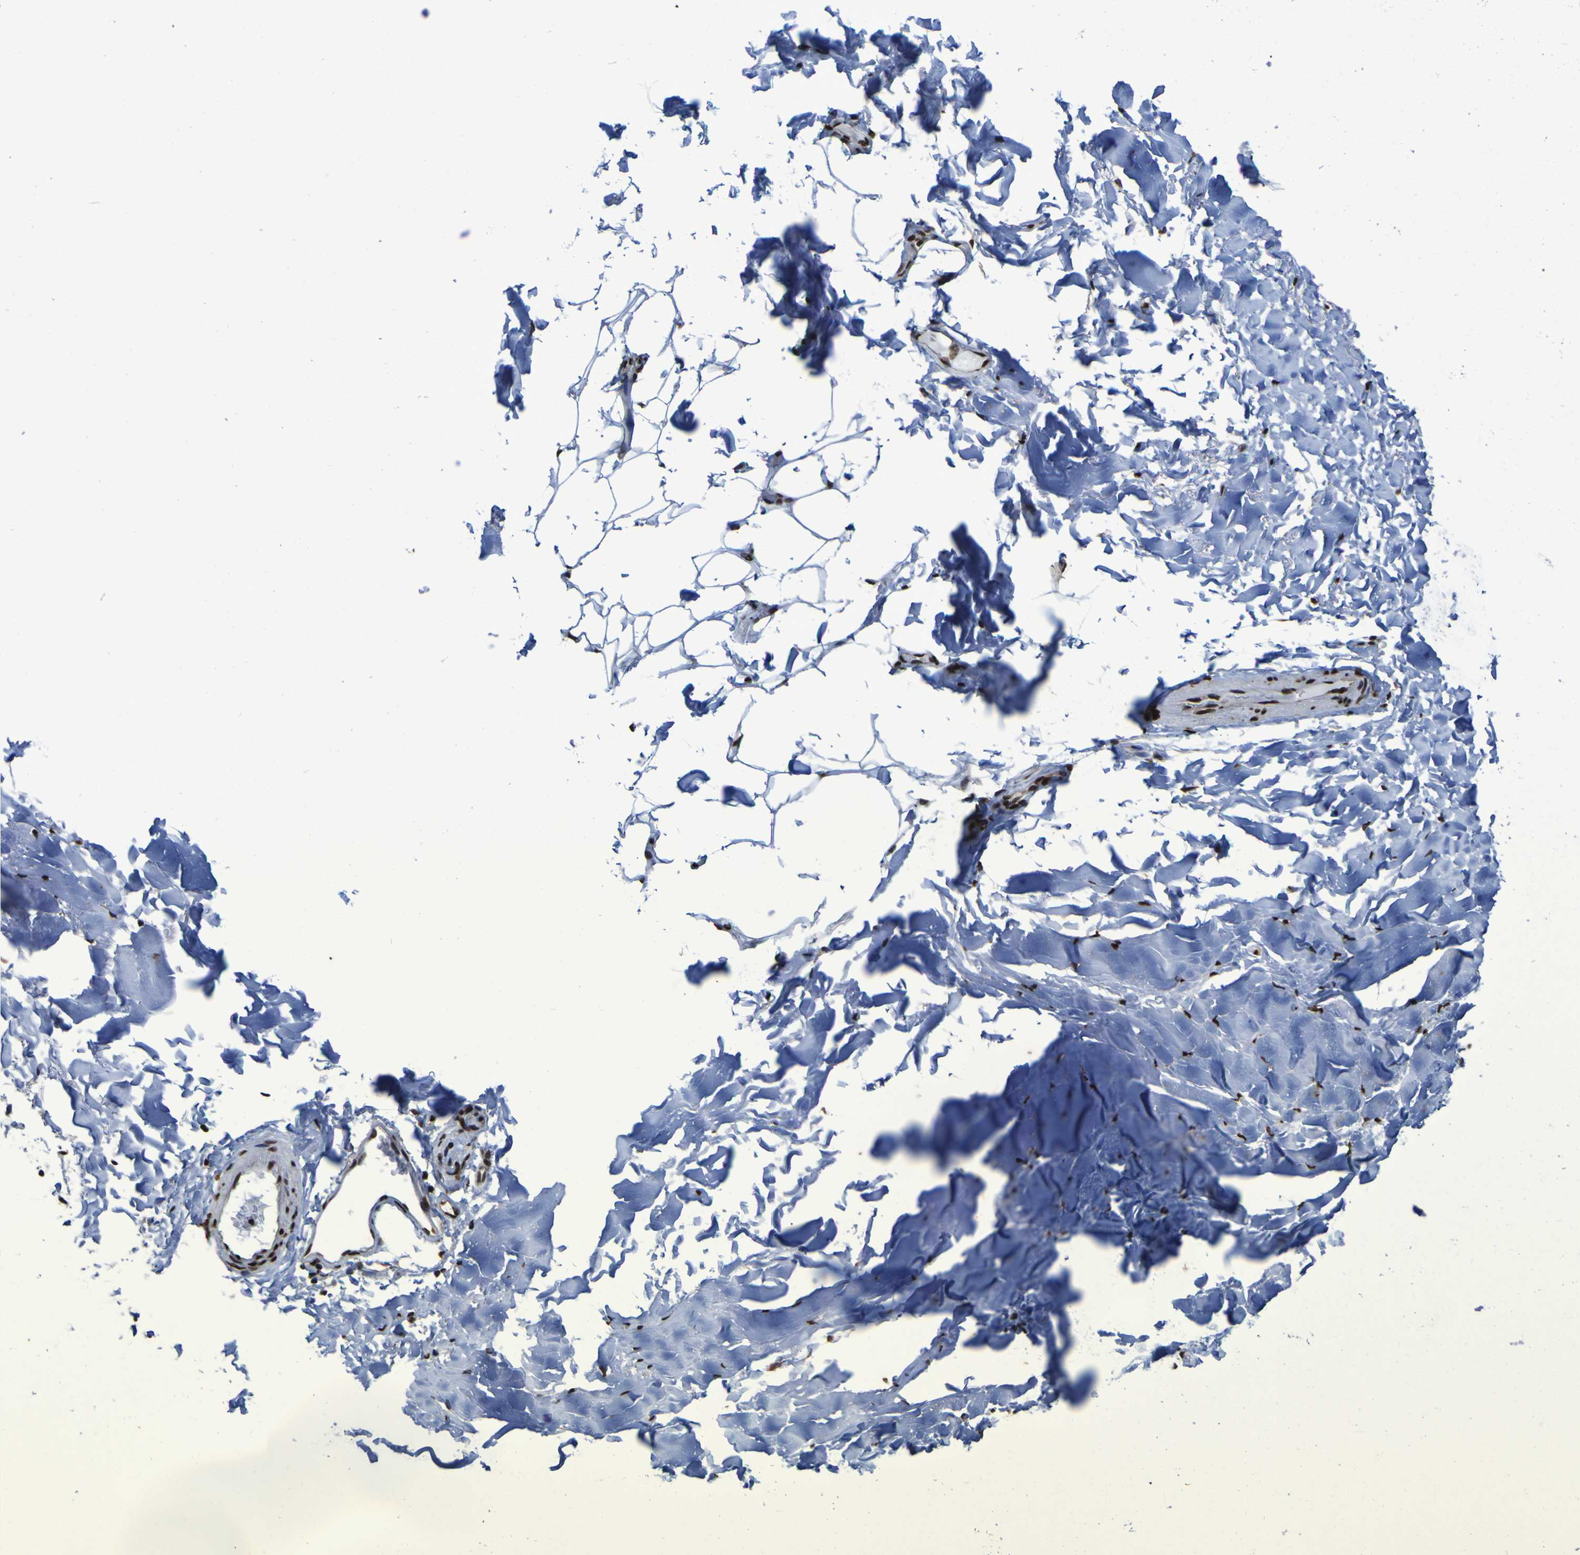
{"staining": {"intensity": "strong", "quantity": ">75%", "location": "nuclear"}, "tissue": "adipose tissue", "cell_type": "Adipocytes", "image_type": "normal", "snomed": [{"axis": "morphology", "description": "Normal tissue, NOS"}, {"axis": "topography", "description": "Cartilage tissue"}, {"axis": "topography", "description": "Bronchus"}], "caption": "Protein staining reveals strong nuclear staining in approximately >75% of adipocytes in benign adipose tissue.", "gene": "HNRNPR", "patient": {"sex": "female", "age": 73}}